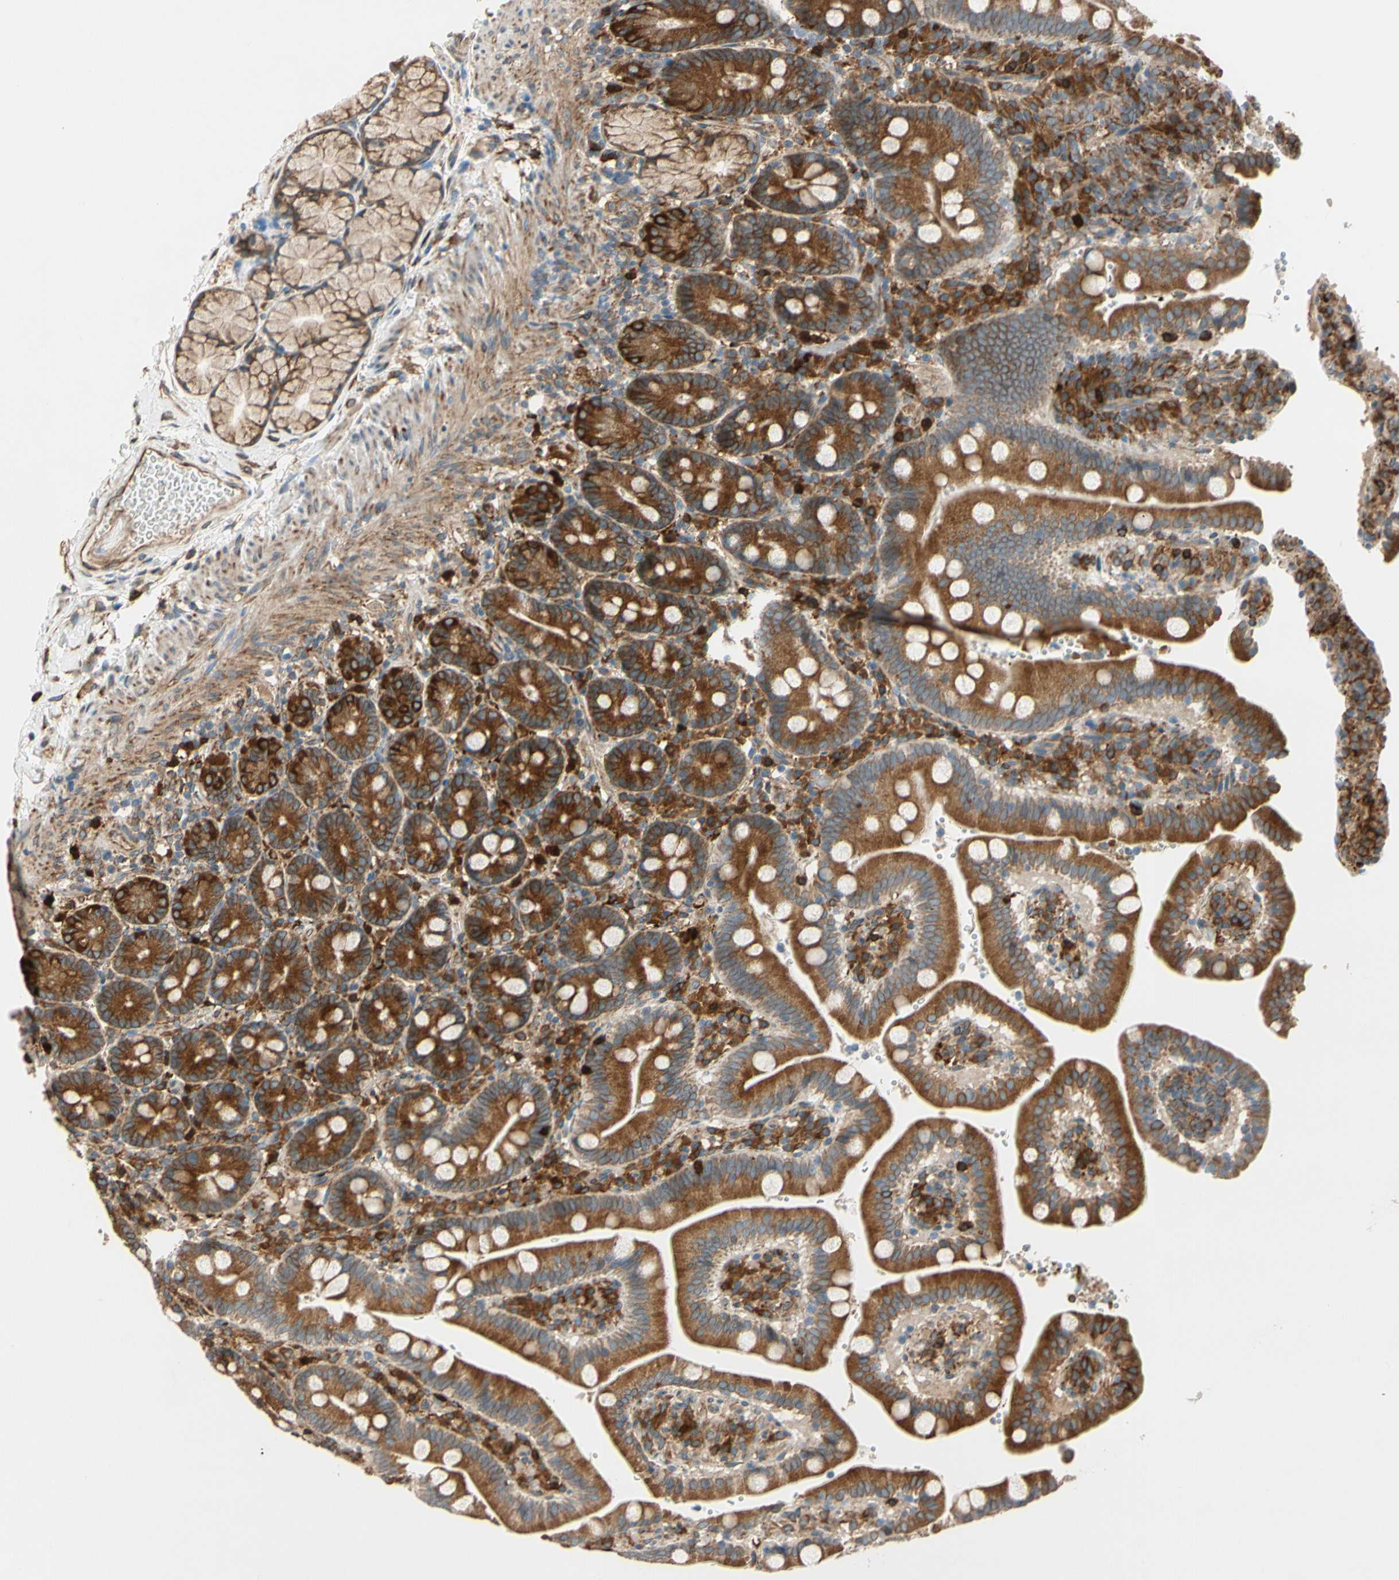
{"staining": {"intensity": "strong", "quantity": ">75%", "location": "cytoplasmic/membranous"}, "tissue": "duodenum", "cell_type": "Glandular cells", "image_type": "normal", "snomed": [{"axis": "morphology", "description": "Normal tissue, NOS"}, {"axis": "topography", "description": "Small intestine, NOS"}], "caption": "Duodenum stained with IHC displays strong cytoplasmic/membranous expression in about >75% of glandular cells. Using DAB (3,3'-diaminobenzidine) (brown) and hematoxylin (blue) stains, captured at high magnification using brightfield microscopy.", "gene": "CLCC1", "patient": {"sex": "female", "age": 71}}